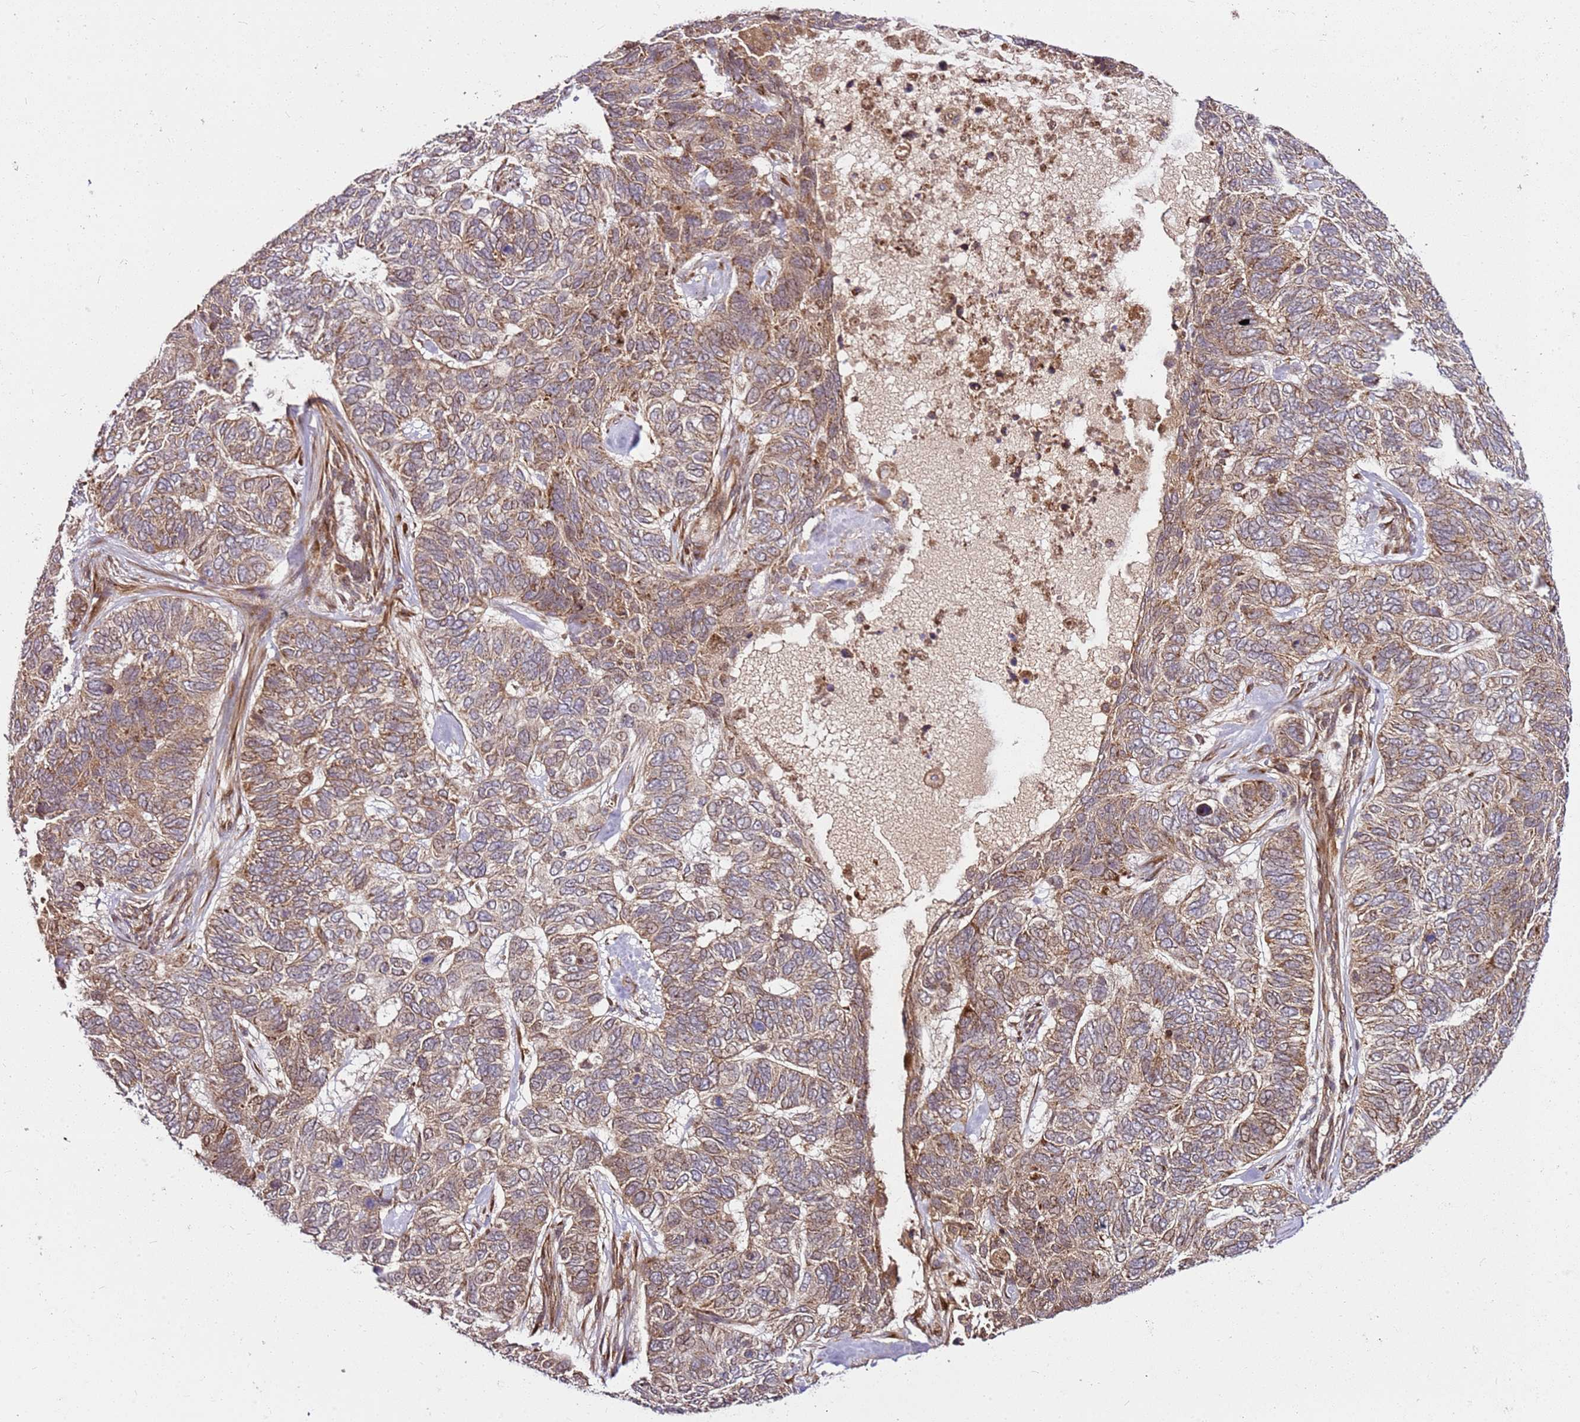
{"staining": {"intensity": "moderate", "quantity": ">75%", "location": "cytoplasmic/membranous"}, "tissue": "skin cancer", "cell_type": "Tumor cells", "image_type": "cancer", "snomed": [{"axis": "morphology", "description": "Basal cell carcinoma"}, {"axis": "topography", "description": "Skin"}], "caption": "DAB immunohistochemical staining of human skin cancer (basal cell carcinoma) exhibits moderate cytoplasmic/membranous protein positivity in approximately >75% of tumor cells.", "gene": "RASA3", "patient": {"sex": "female", "age": 65}}